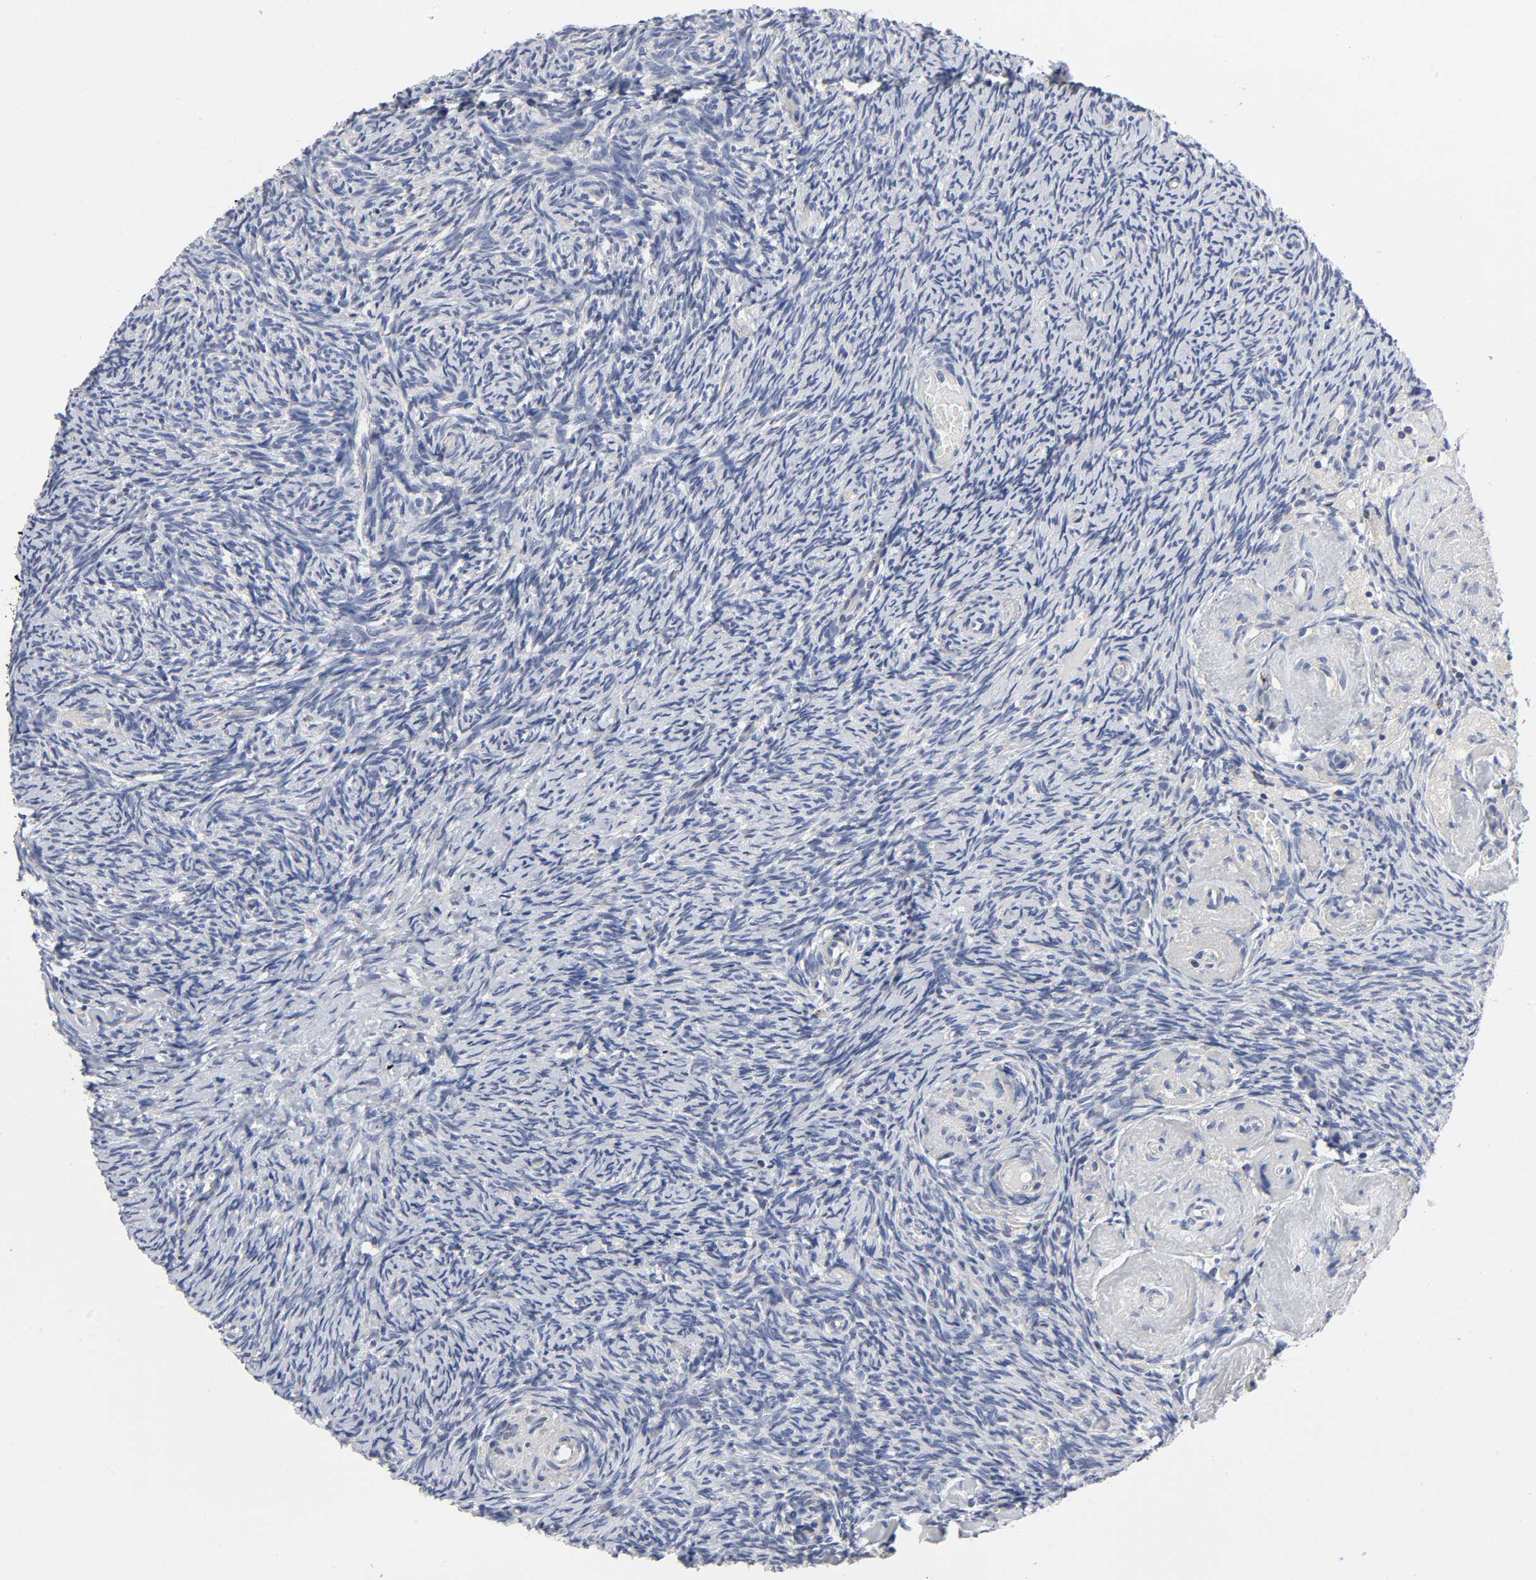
{"staining": {"intensity": "weak", "quantity": "<25%", "location": "cytoplasmic/membranous"}, "tissue": "ovary", "cell_type": "Follicle cells", "image_type": "normal", "snomed": [{"axis": "morphology", "description": "Normal tissue, NOS"}, {"axis": "topography", "description": "Ovary"}], "caption": "Immunohistochemistry (IHC) photomicrograph of normal ovary: ovary stained with DAB reveals no significant protein expression in follicle cells.", "gene": "AOPEP", "patient": {"sex": "female", "age": 60}}